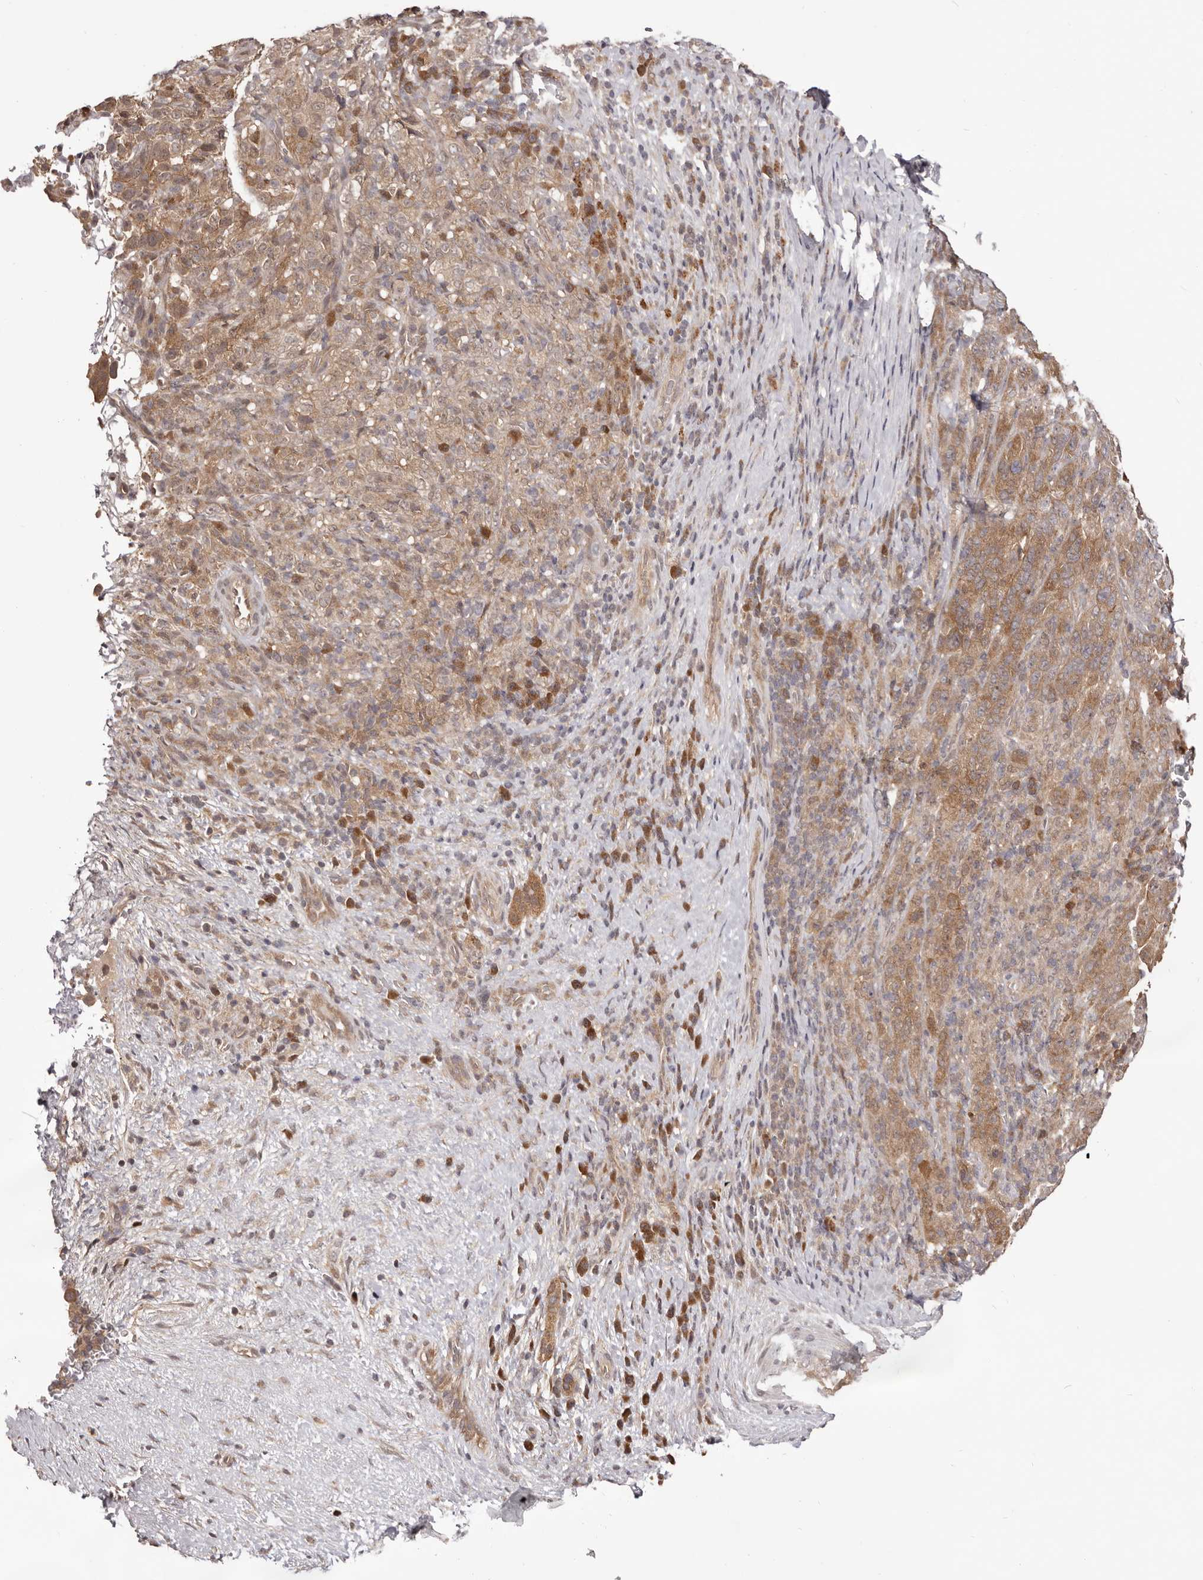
{"staining": {"intensity": "moderate", "quantity": ">75%", "location": "cytoplasmic/membranous"}, "tissue": "pancreatic cancer", "cell_type": "Tumor cells", "image_type": "cancer", "snomed": [{"axis": "morphology", "description": "Adenocarcinoma, NOS"}, {"axis": "topography", "description": "Pancreas"}], "caption": "IHC histopathology image of pancreatic cancer (adenocarcinoma) stained for a protein (brown), which demonstrates medium levels of moderate cytoplasmic/membranous positivity in about >75% of tumor cells.", "gene": "MDP1", "patient": {"sex": "male", "age": 63}}